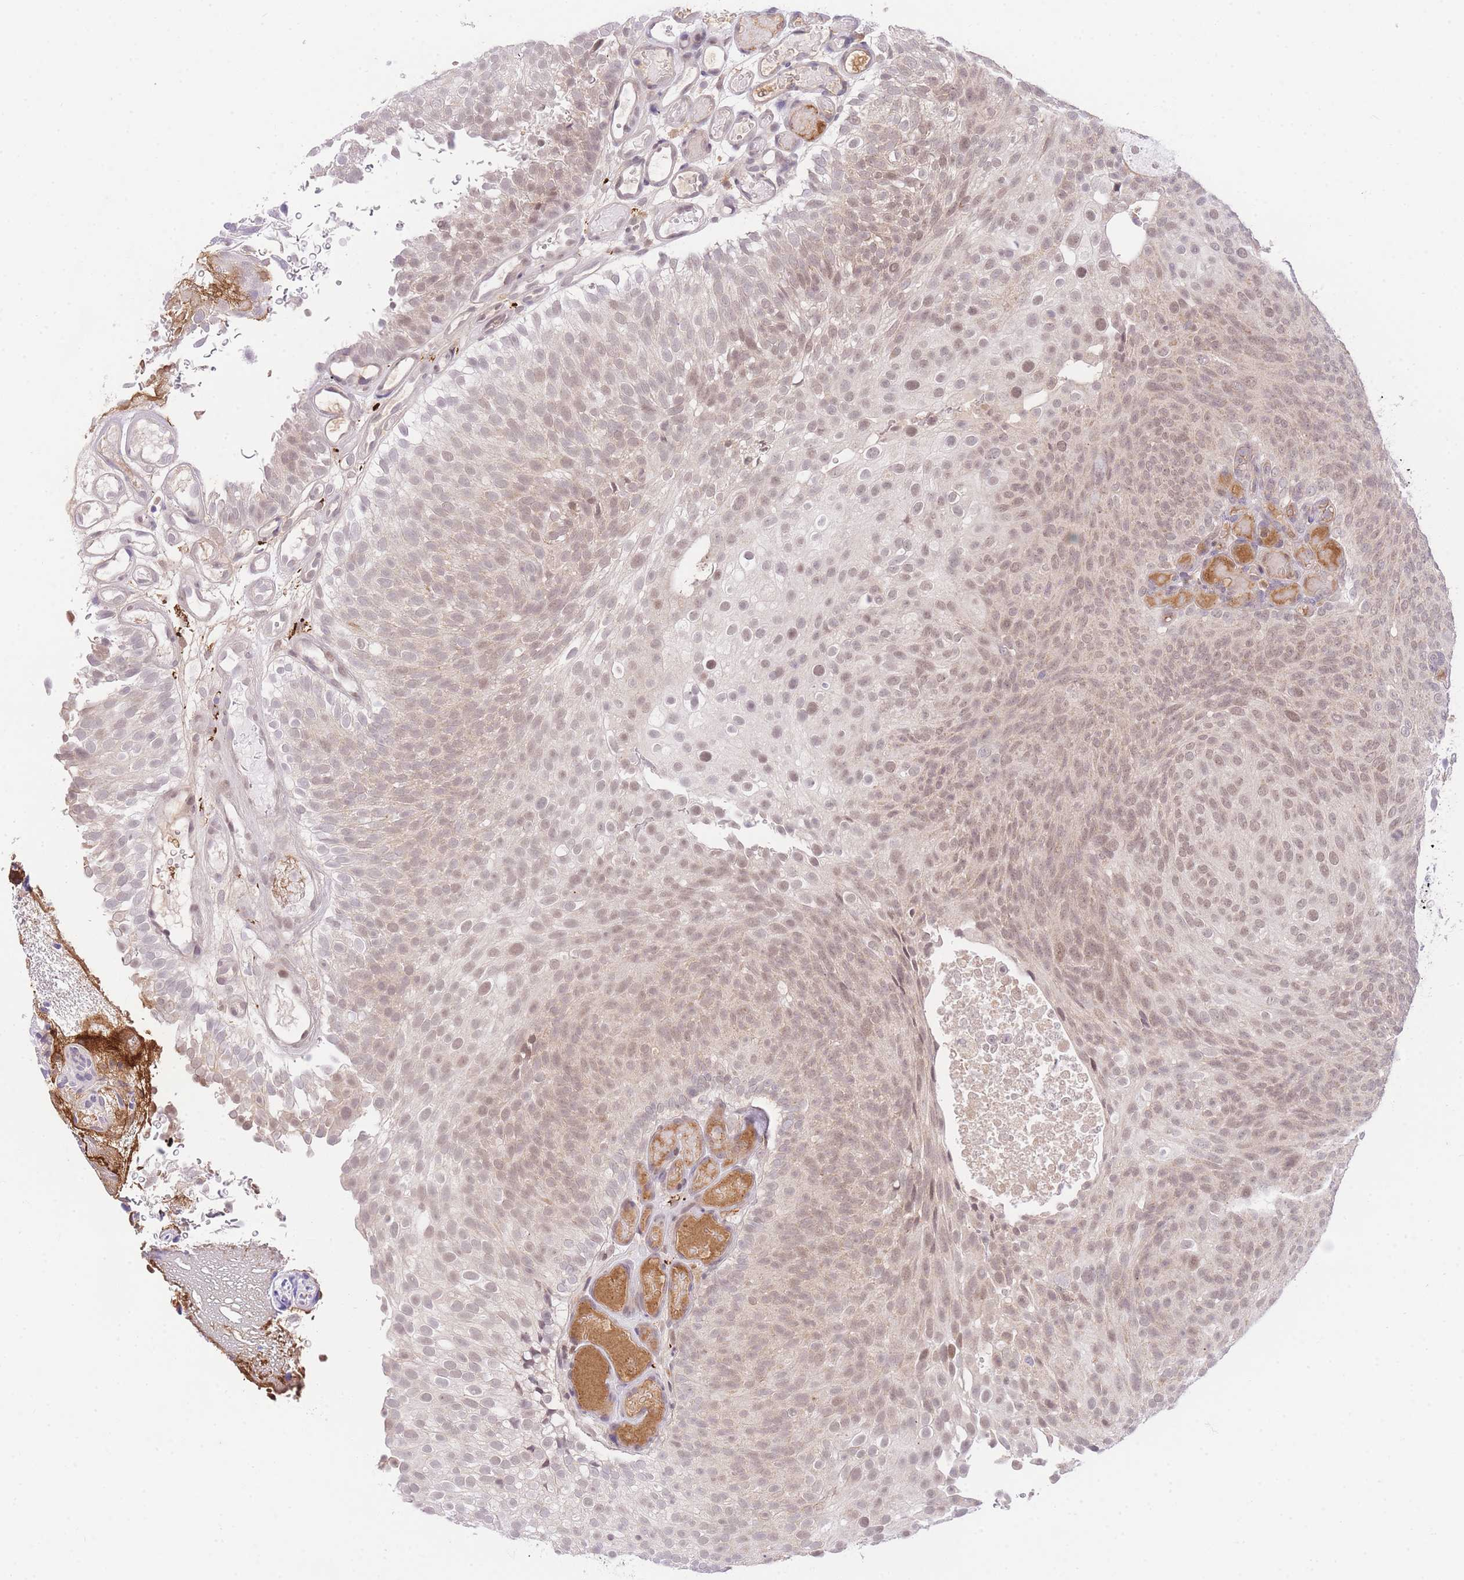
{"staining": {"intensity": "weak", "quantity": ">75%", "location": "nuclear"}, "tissue": "urothelial cancer", "cell_type": "Tumor cells", "image_type": "cancer", "snomed": [{"axis": "morphology", "description": "Urothelial carcinoma, Low grade"}, {"axis": "topography", "description": "Urinary bladder"}], "caption": "Tumor cells exhibit low levels of weak nuclear staining in about >75% of cells in urothelial carcinoma (low-grade).", "gene": "SLC25A33", "patient": {"sex": "male", "age": 78}}